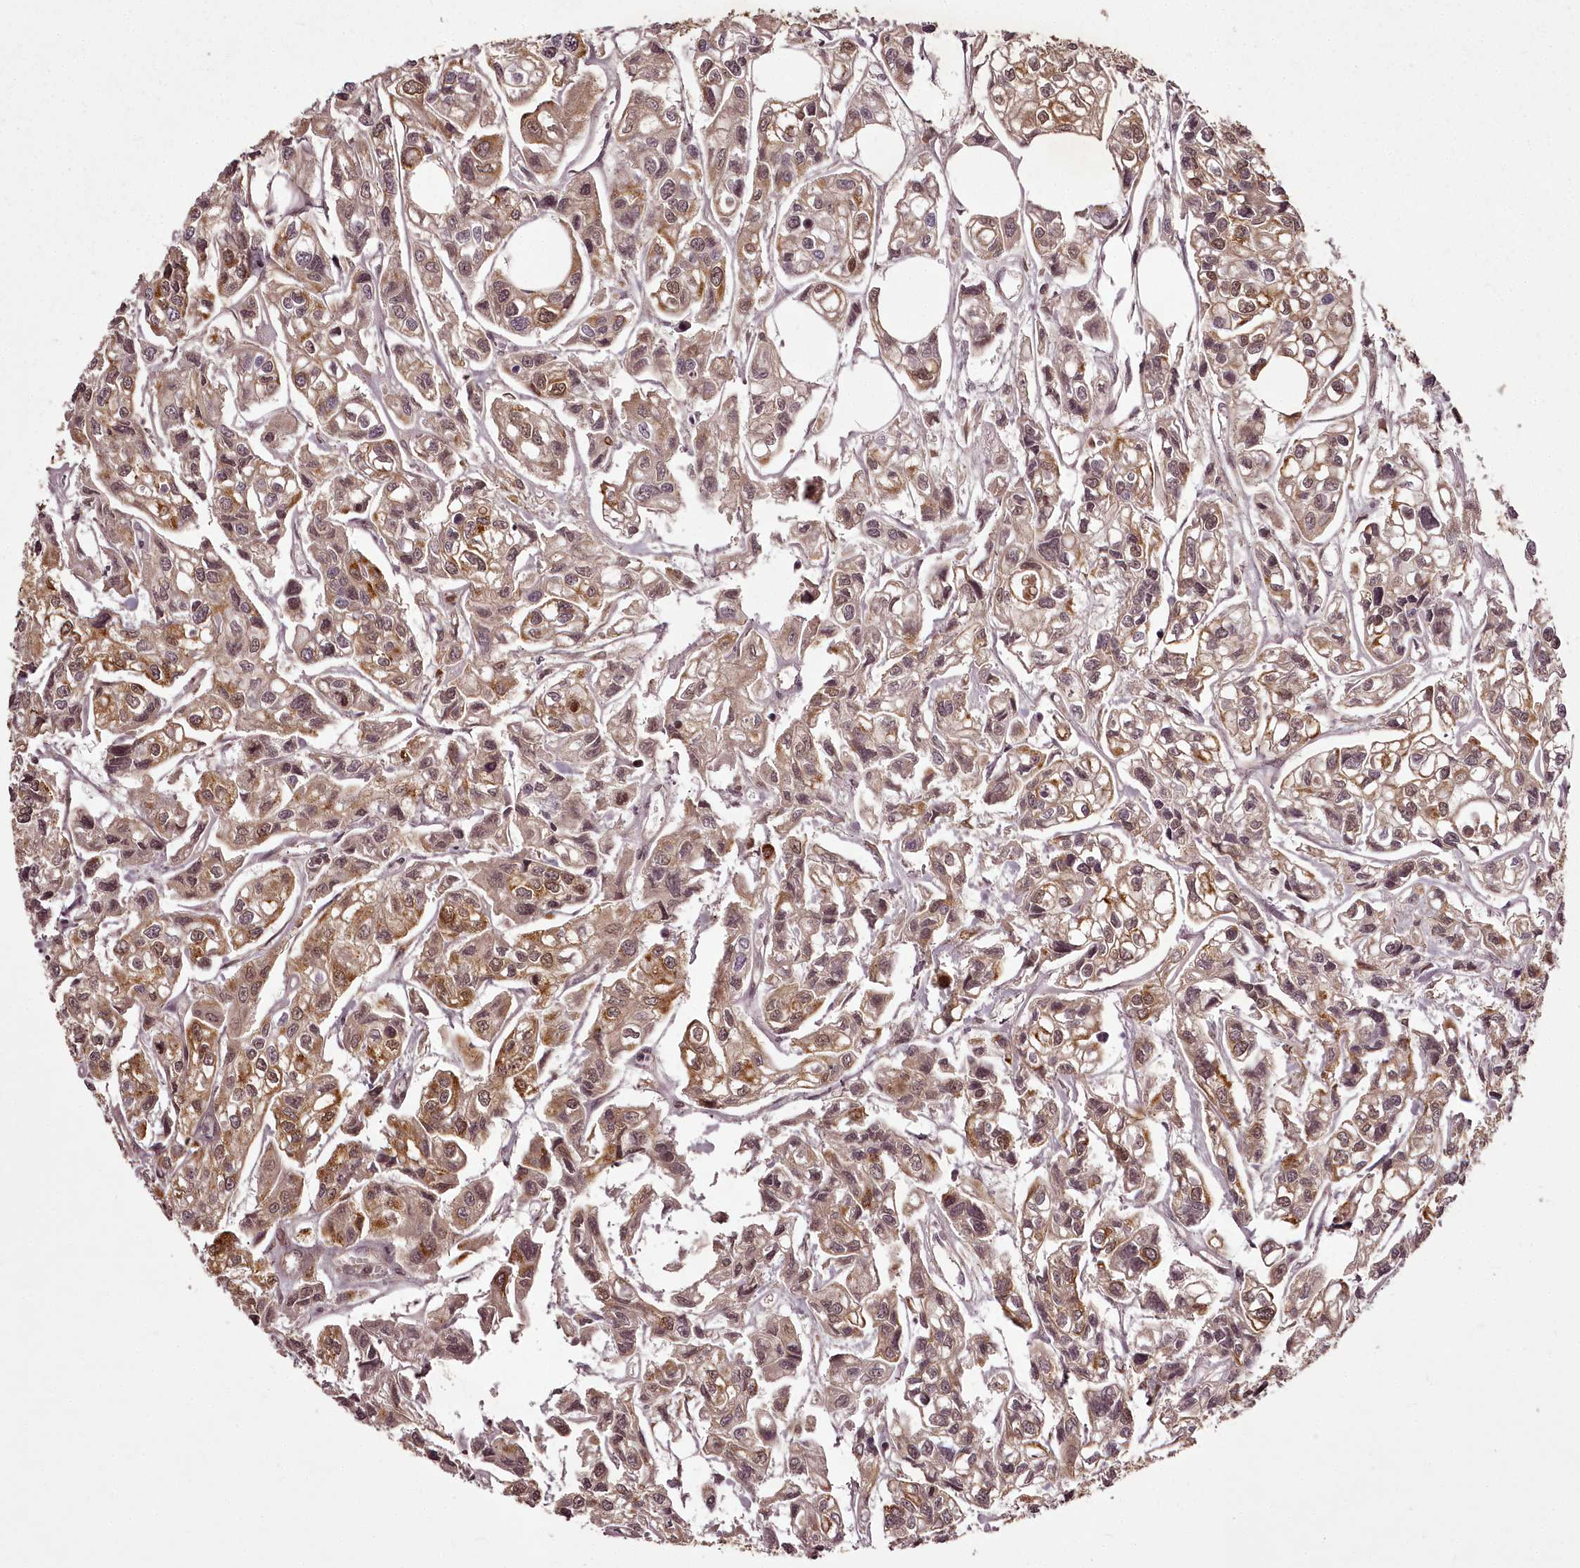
{"staining": {"intensity": "moderate", "quantity": ">75%", "location": "cytoplasmic/membranous"}, "tissue": "urothelial cancer", "cell_type": "Tumor cells", "image_type": "cancer", "snomed": [{"axis": "morphology", "description": "Urothelial carcinoma, High grade"}, {"axis": "topography", "description": "Urinary bladder"}], "caption": "A micrograph of urothelial cancer stained for a protein shows moderate cytoplasmic/membranous brown staining in tumor cells.", "gene": "CHCHD2", "patient": {"sex": "male", "age": 67}}